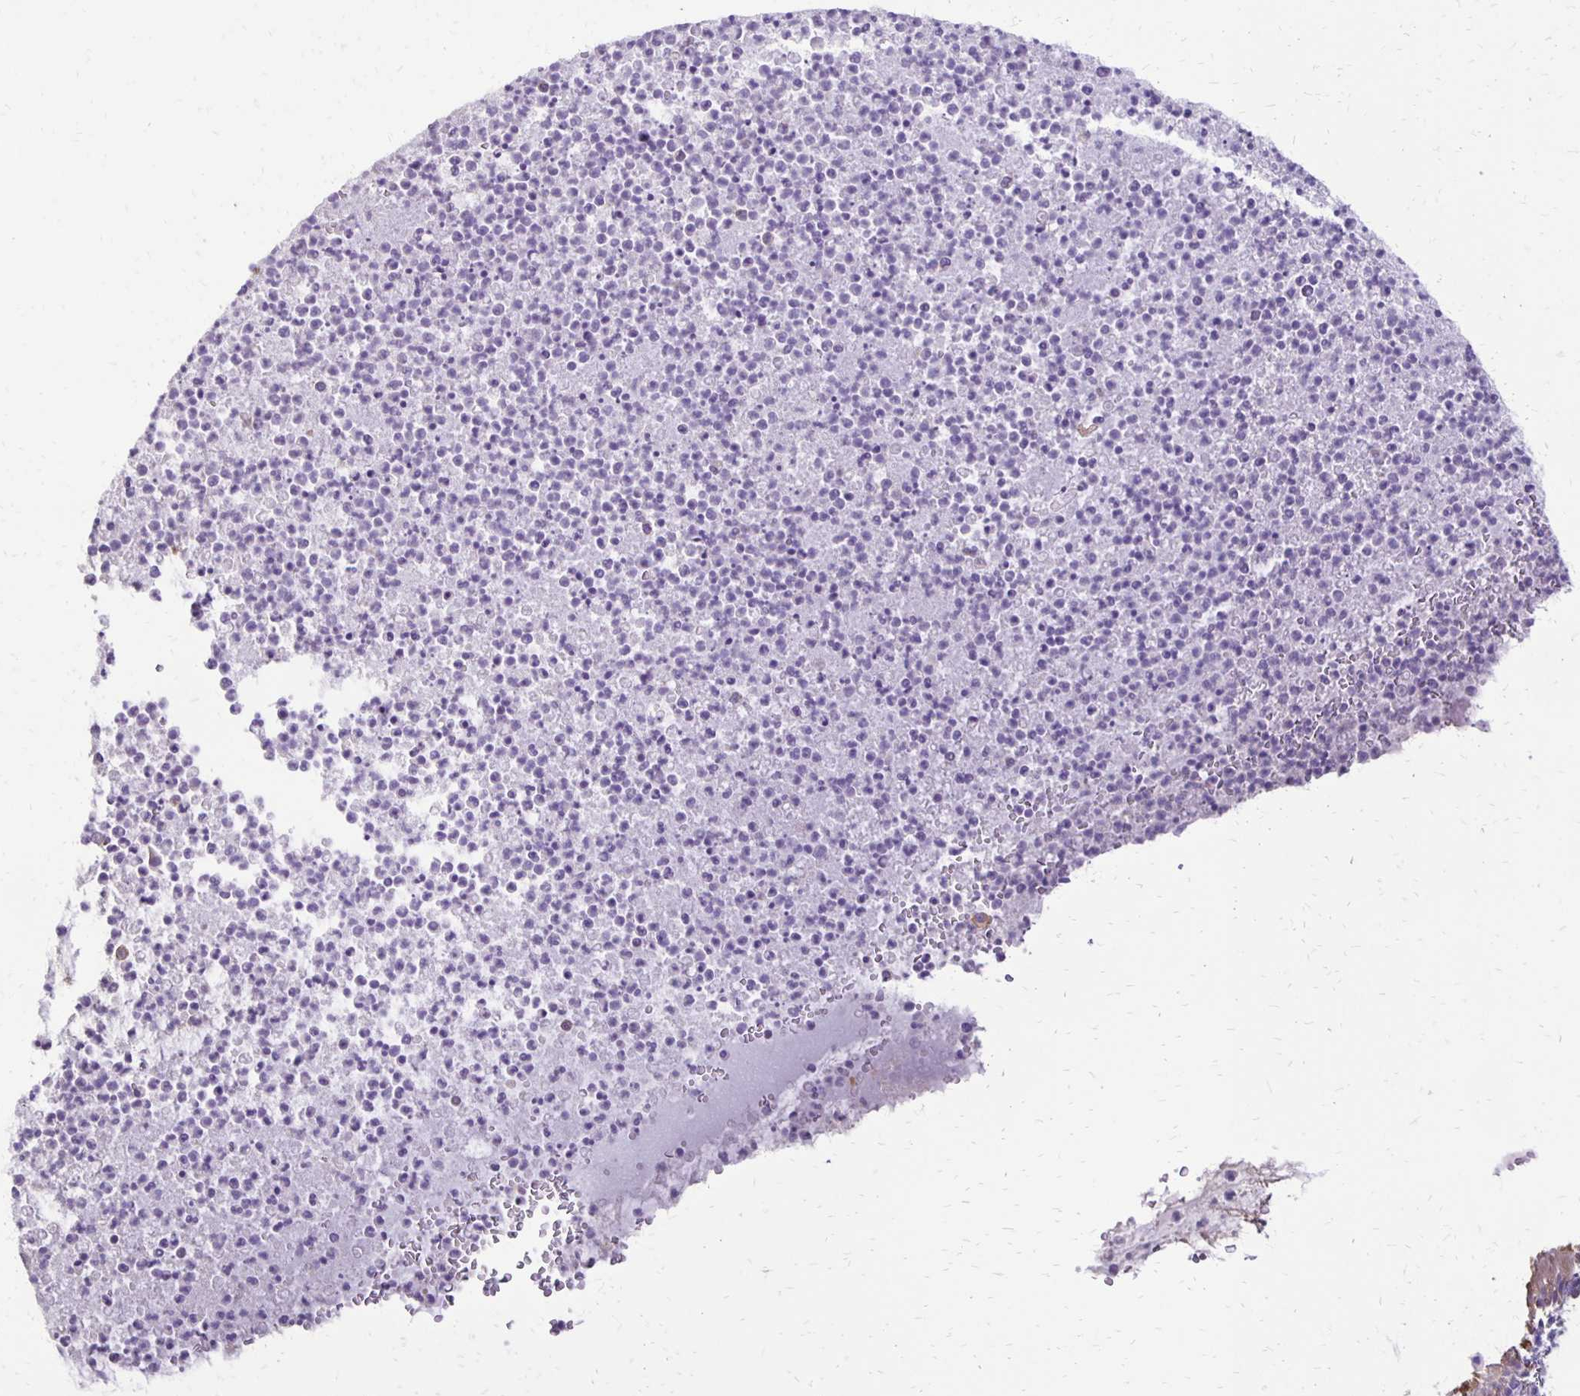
{"staining": {"intensity": "moderate", "quantity": ">75%", "location": "cytoplasmic/membranous"}, "tissue": "bronchus", "cell_type": "Respiratory epithelial cells", "image_type": "normal", "snomed": [{"axis": "morphology", "description": "Normal tissue, NOS"}, {"axis": "topography", "description": "Cartilage tissue"}, {"axis": "topography", "description": "Bronchus"}], "caption": "DAB immunohistochemical staining of benign human bronchus demonstrates moderate cytoplasmic/membranous protein positivity in approximately >75% of respiratory epithelial cells.", "gene": "ANKRD45", "patient": {"sex": "male", "age": 56}}